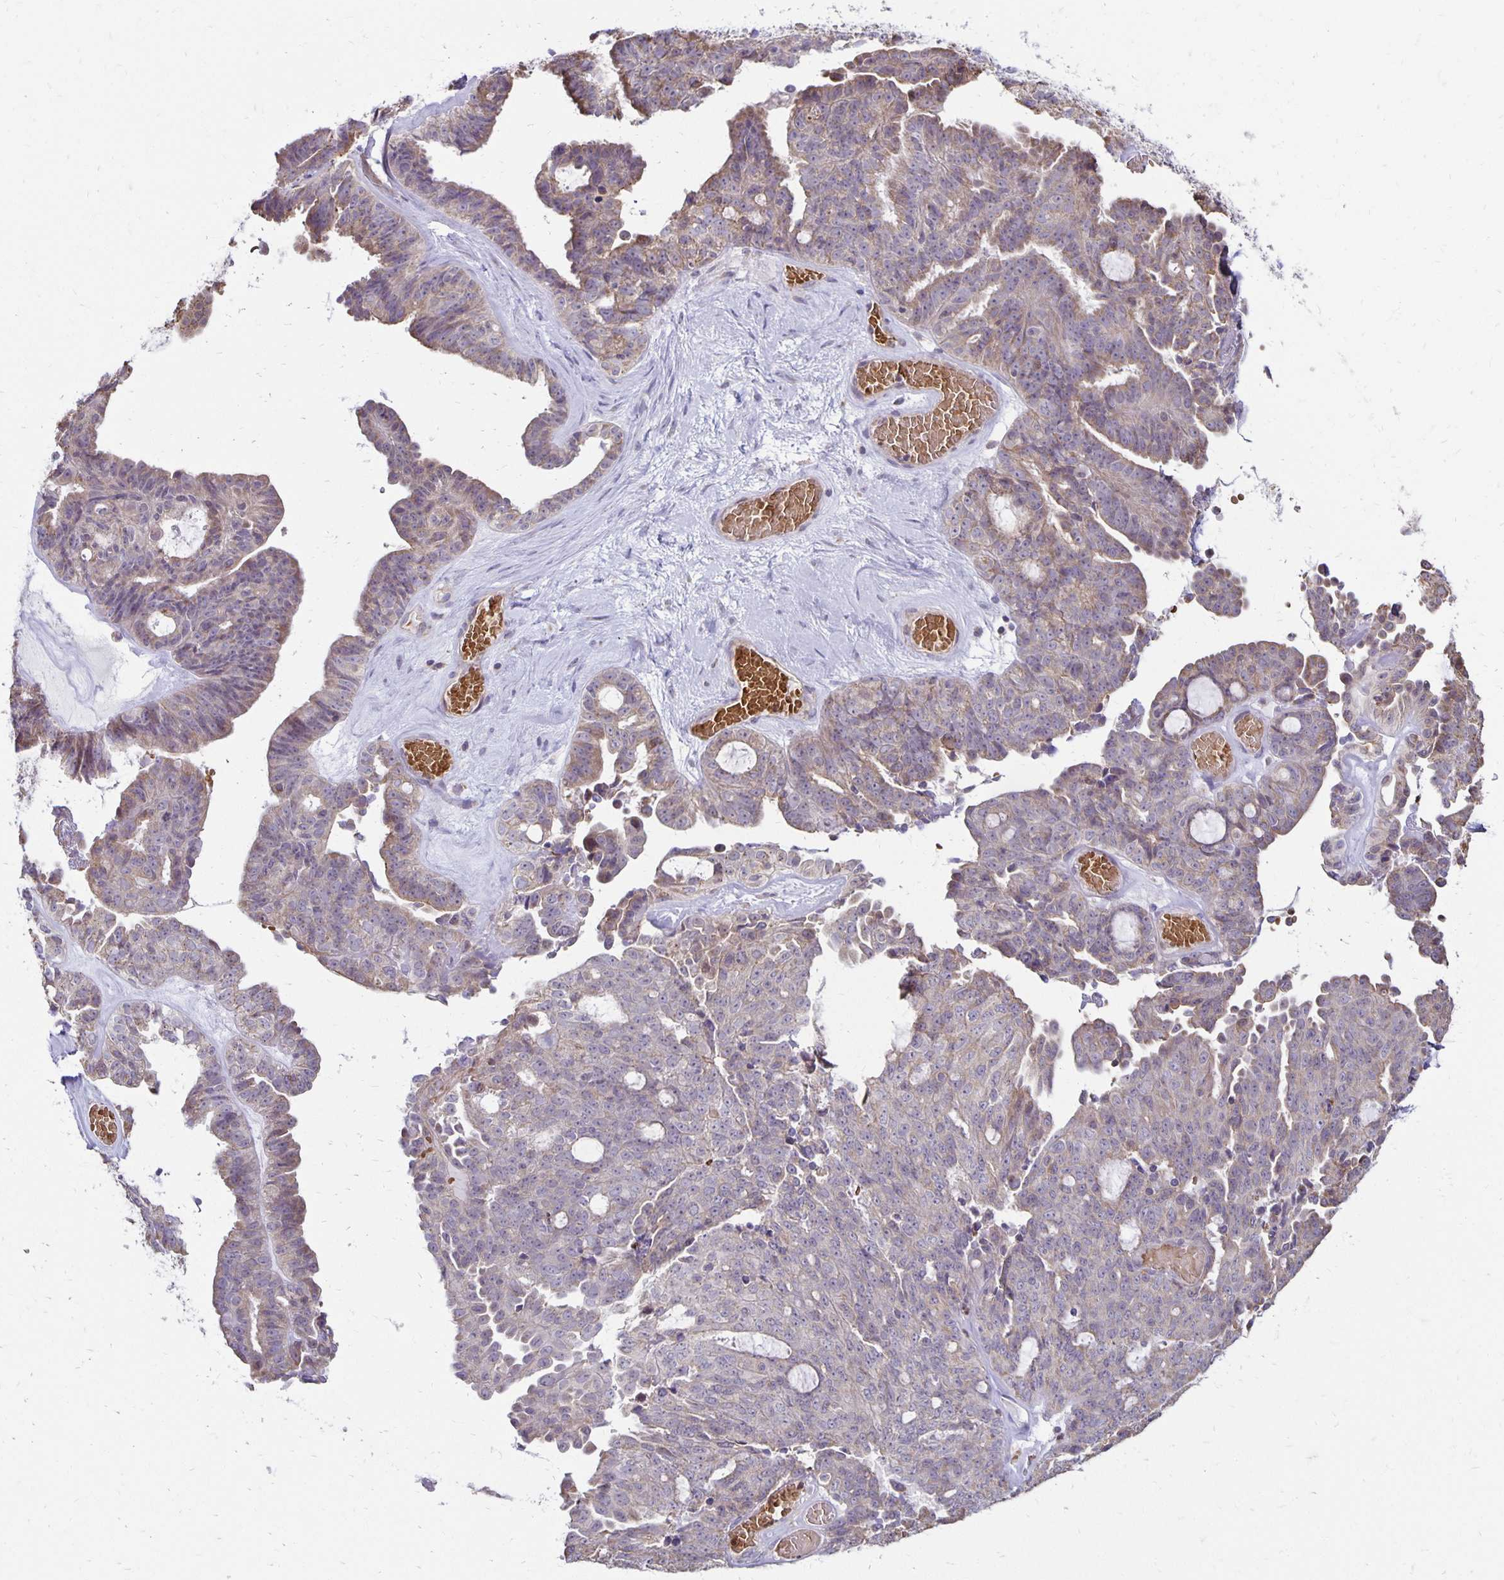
{"staining": {"intensity": "weak", "quantity": "25%-75%", "location": "cytoplasmic/membranous"}, "tissue": "ovarian cancer", "cell_type": "Tumor cells", "image_type": "cancer", "snomed": [{"axis": "morphology", "description": "Cystadenocarcinoma, serous, NOS"}, {"axis": "topography", "description": "Ovary"}], "caption": "Immunohistochemical staining of human ovarian serous cystadenocarcinoma shows low levels of weak cytoplasmic/membranous expression in about 25%-75% of tumor cells.", "gene": "FN3K", "patient": {"sex": "female", "age": 71}}